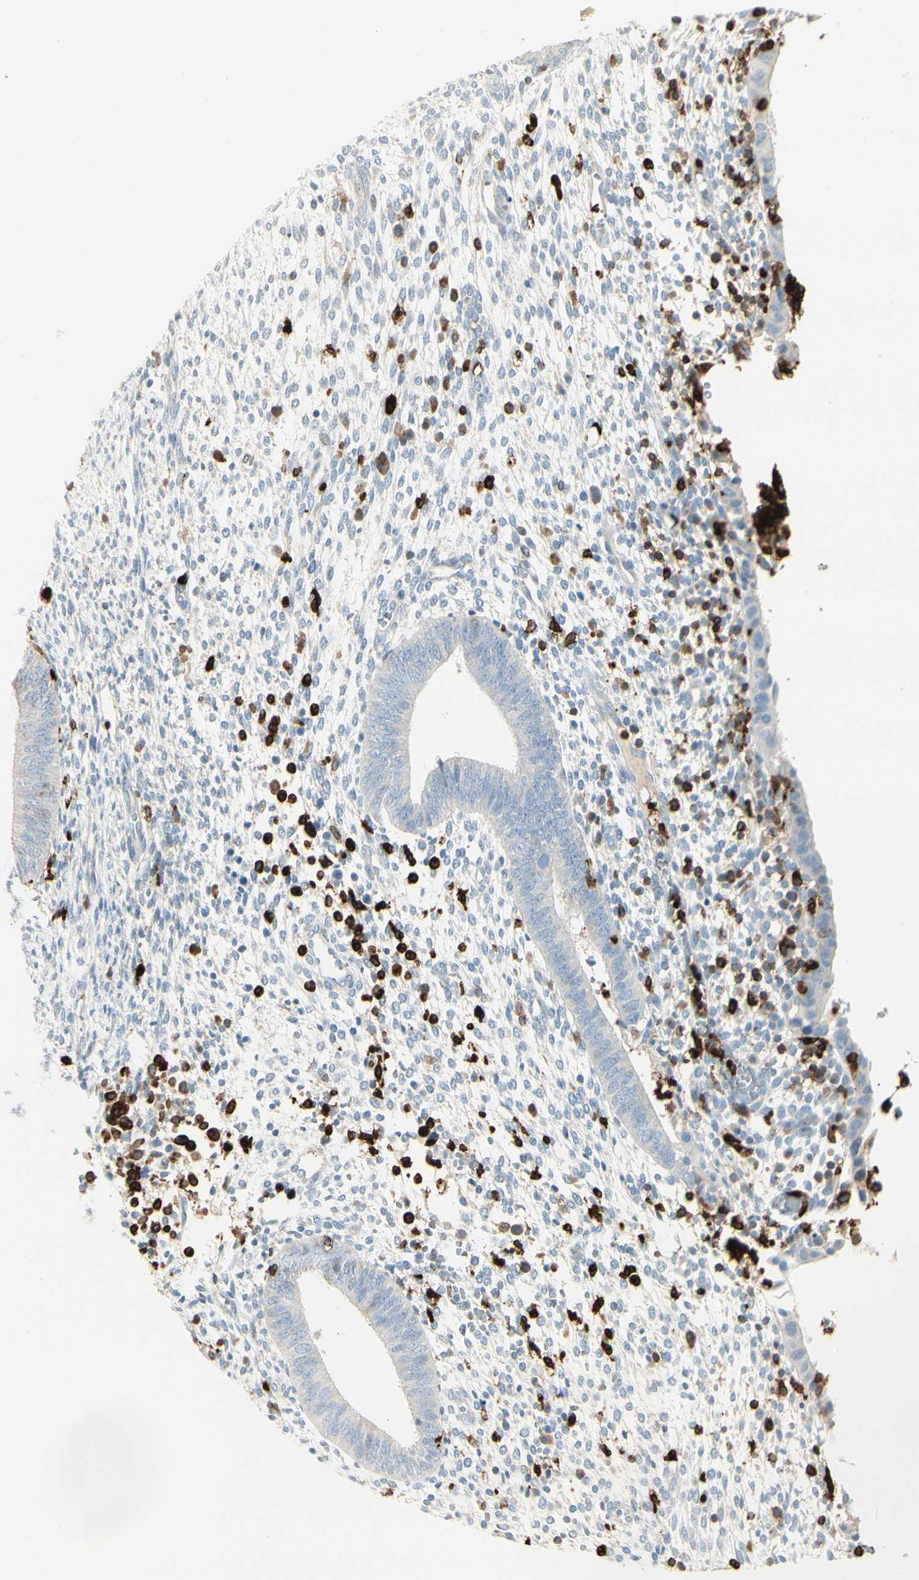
{"staining": {"intensity": "negative", "quantity": "none", "location": "none"}, "tissue": "endometrium", "cell_type": "Cells in endometrial stroma", "image_type": "normal", "snomed": [{"axis": "morphology", "description": "Normal tissue, NOS"}, {"axis": "topography", "description": "Endometrium"}], "caption": "Cells in endometrial stroma show no significant staining in unremarkable endometrium. The staining is performed using DAB brown chromogen with nuclei counter-stained in using hematoxylin.", "gene": "ITGB2", "patient": {"sex": "female", "age": 35}}